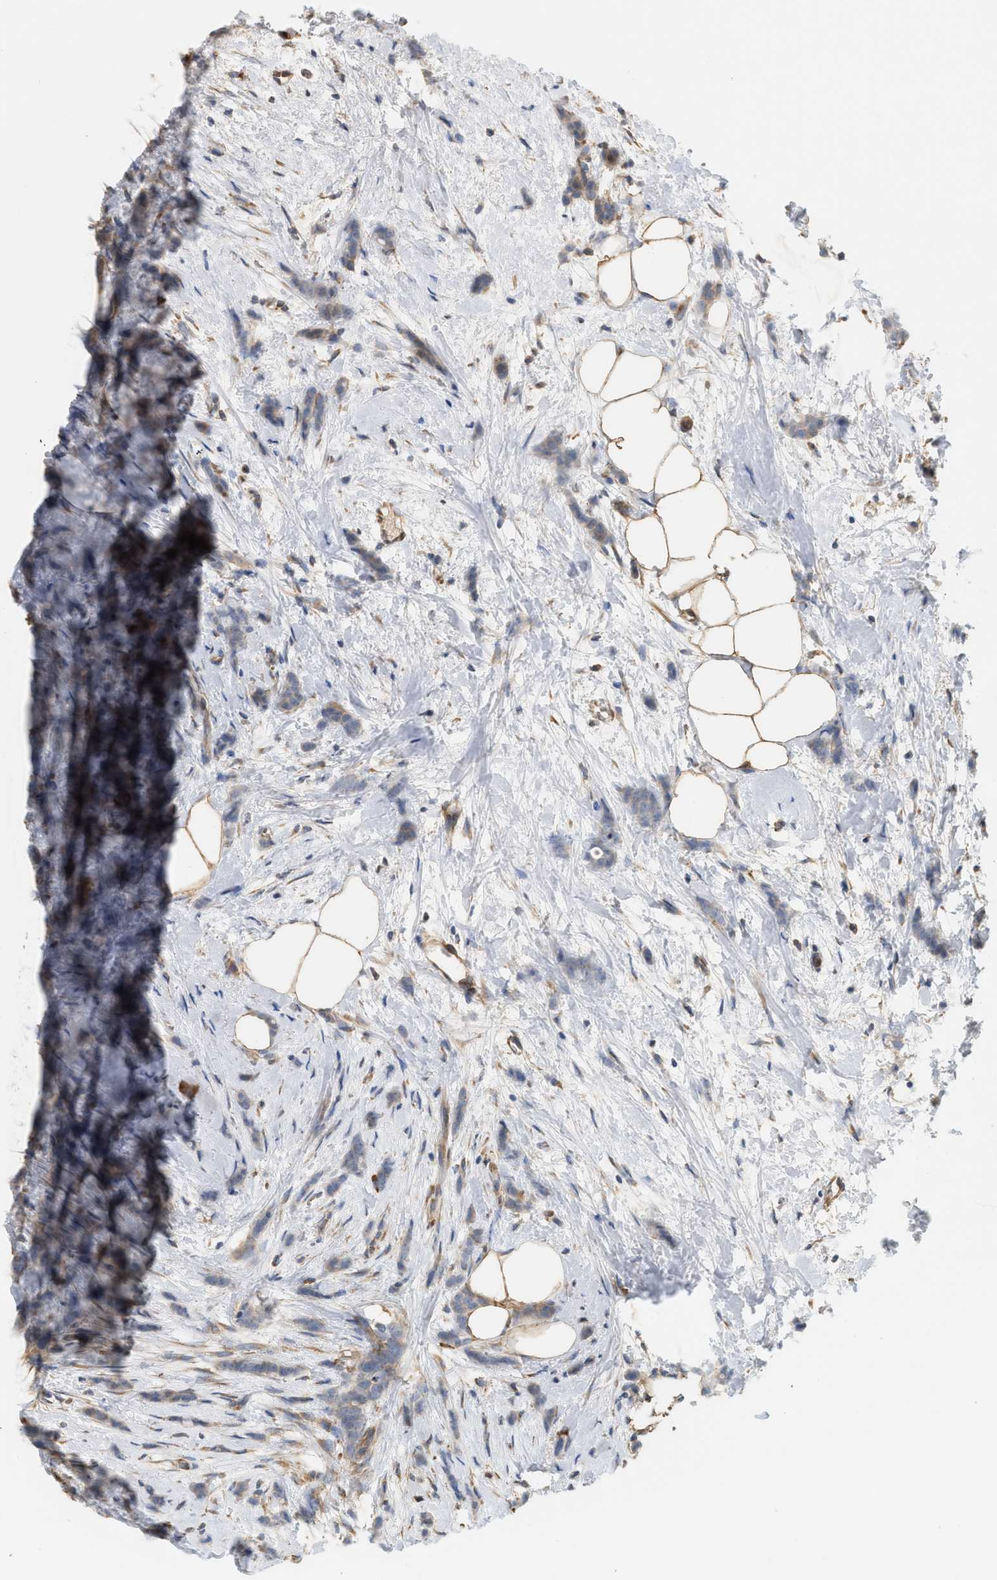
{"staining": {"intensity": "weak", "quantity": ">75%", "location": "cytoplasmic/membranous"}, "tissue": "breast cancer", "cell_type": "Tumor cells", "image_type": "cancer", "snomed": [{"axis": "morphology", "description": "Lobular carcinoma, in situ"}, {"axis": "morphology", "description": "Lobular carcinoma"}, {"axis": "topography", "description": "Breast"}], "caption": "High-magnification brightfield microscopy of breast cancer (lobular carcinoma in situ) stained with DAB (brown) and counterstained with hematoxylin (blue). tumor cells exhibit weak cytoplasmic/membranous expression is appreciated in about>75% of cells. The protein is stained brown, and the nuclei are stained in blue (DAB (3,3'-diaminobenzidine) IHC with brightfield microscopy, high magnification).", "gene": "SVOP", "patient": {"sex": "female", "age": 41}}